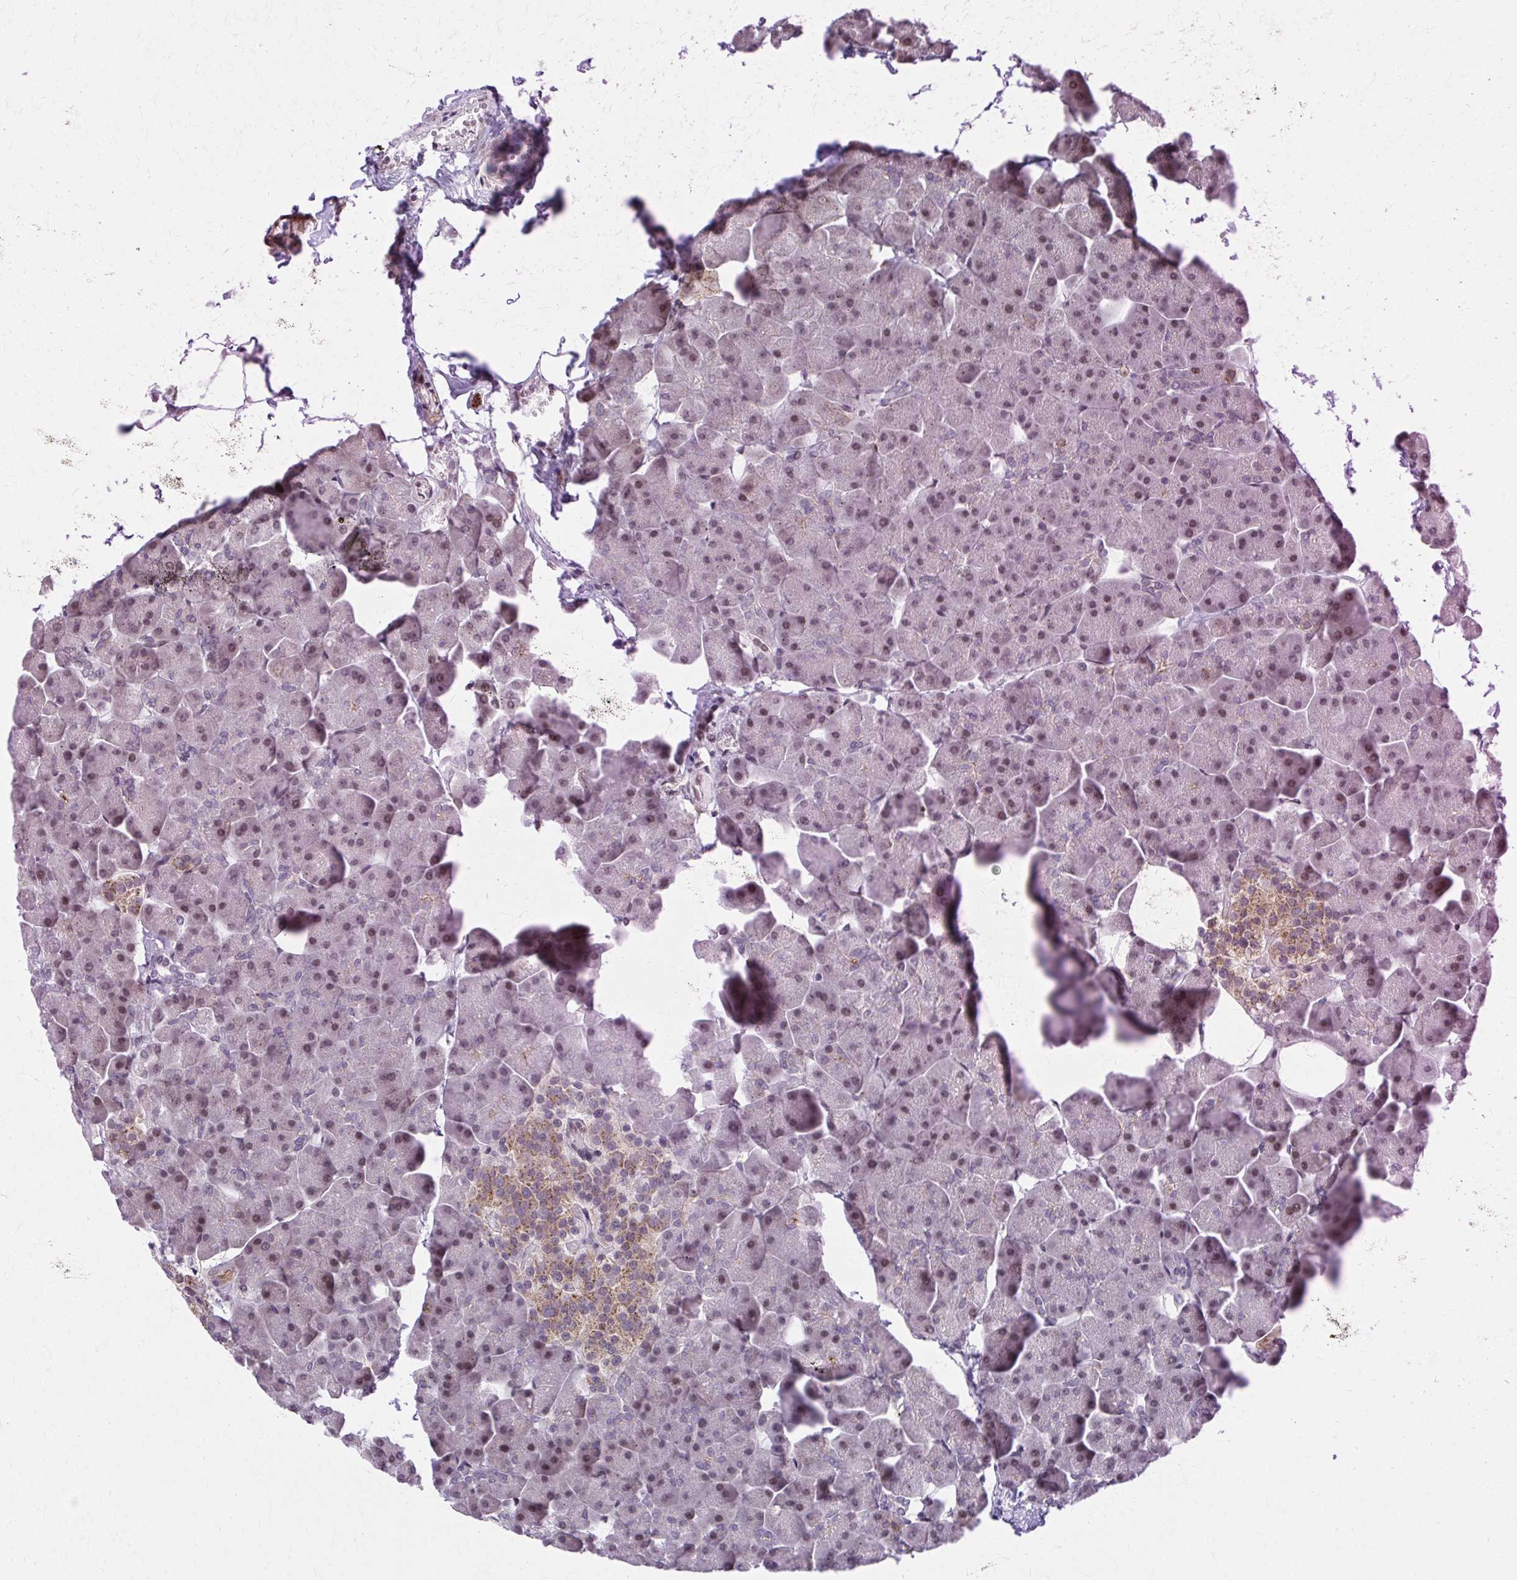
{"staining": {"intensity": "moderate", "quantity": "25%-75%", "location": "nuclear"}, "tissue": "pancreas", "cell_type": "Exocrine glandular cells", "image_type": "normal", "snomed": [{"axis": "morphology", "description": "Normal tissue, NOS"}, {"axis": "topography", "description": "Pancreas"}], "caption": "An IHC image of normal tissue is shown. Protein staining in brown labels moderate nuclear positivity in pancreas within exocrine glandular cells. The protein of interest is stained brown, and the nuclei are stained in blue (DAB (3,3'-diaminobenzidine) IHC with brightfield microscopy, high magnification).", "gene": "SETBP1", "patient": {"sex": "male", "age": 35}}